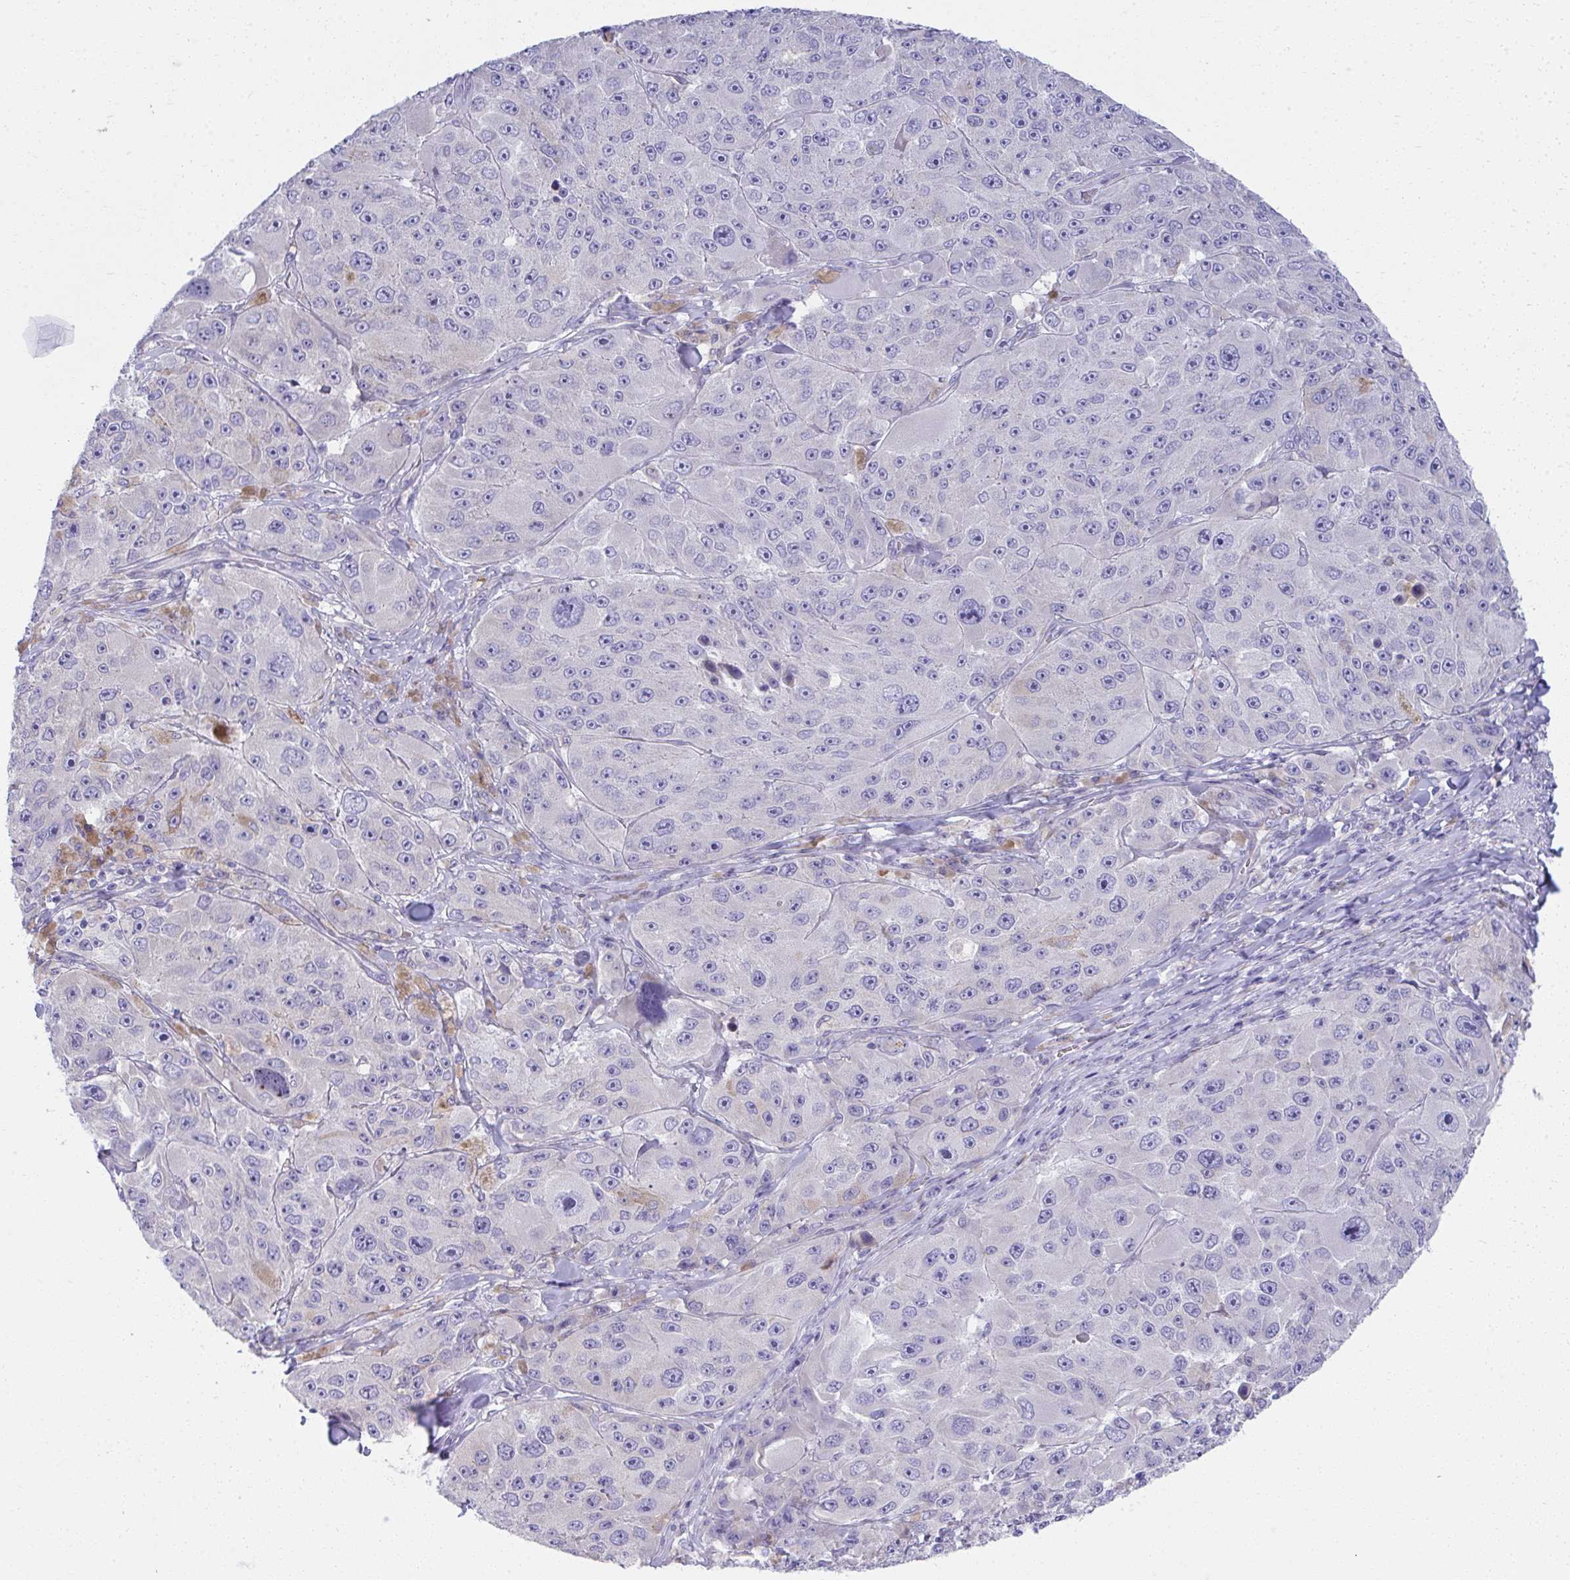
{"staining": {"intensity": "negative", "quantity": "none", "location": "none"}, "tissue": "melanoma", "cell_type": "Tumor cells", "image_type": "cancer", "snomed": [{"axis": "morphology", "description": "Malignant melanoma, Metastatic site"}, {"axis": "topography", "description": "Lymph node"}], "caption": "This is a photomicrograph of immunohistochemistry (IHC) staining of melanoma, which shows no staining in tumor cells.", "gene": "FASLG", "patient": {"sex": "male", "age": 62}}